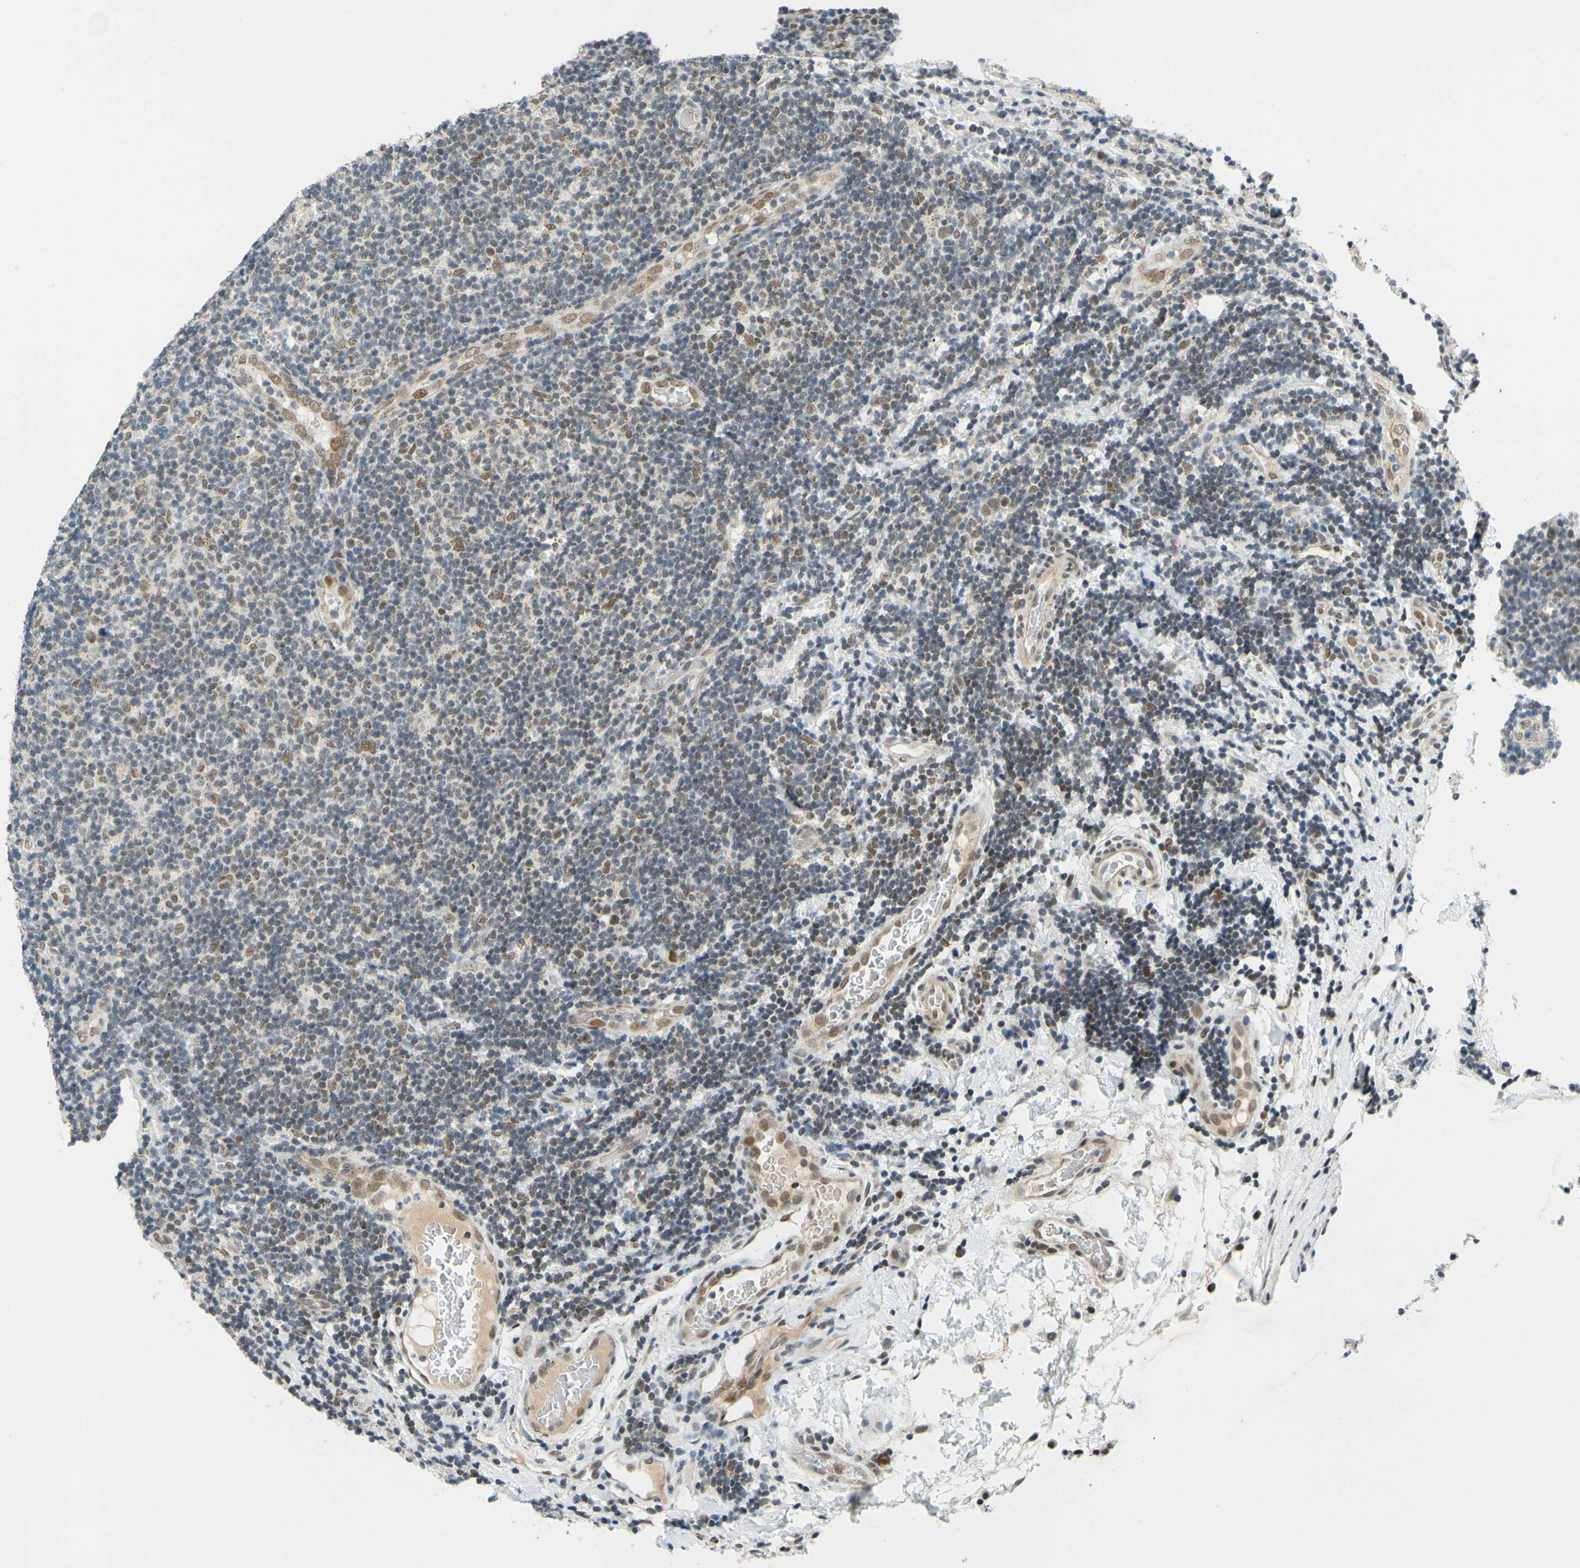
{"staining": {"intensity": "moderate", "quantity": "25%-75%", "location": "nuclear"}, "tissue": "lymphoma", "cell_type": "Tumor cells", "image_type": "cancer", "snomed": [{"axis": "morphology", "description": "Malignant lymphoma, non-Hodgkin's type, Low grade"}, {"axis": "topography", "description": "Lymph node"}], "caption": "Moderate nuclear expression is appreciated in approximately 25%-75% of tumor cells in lymphoma.", "gene": "POGZ", "patient": {"sex": "male", "age": 83}}